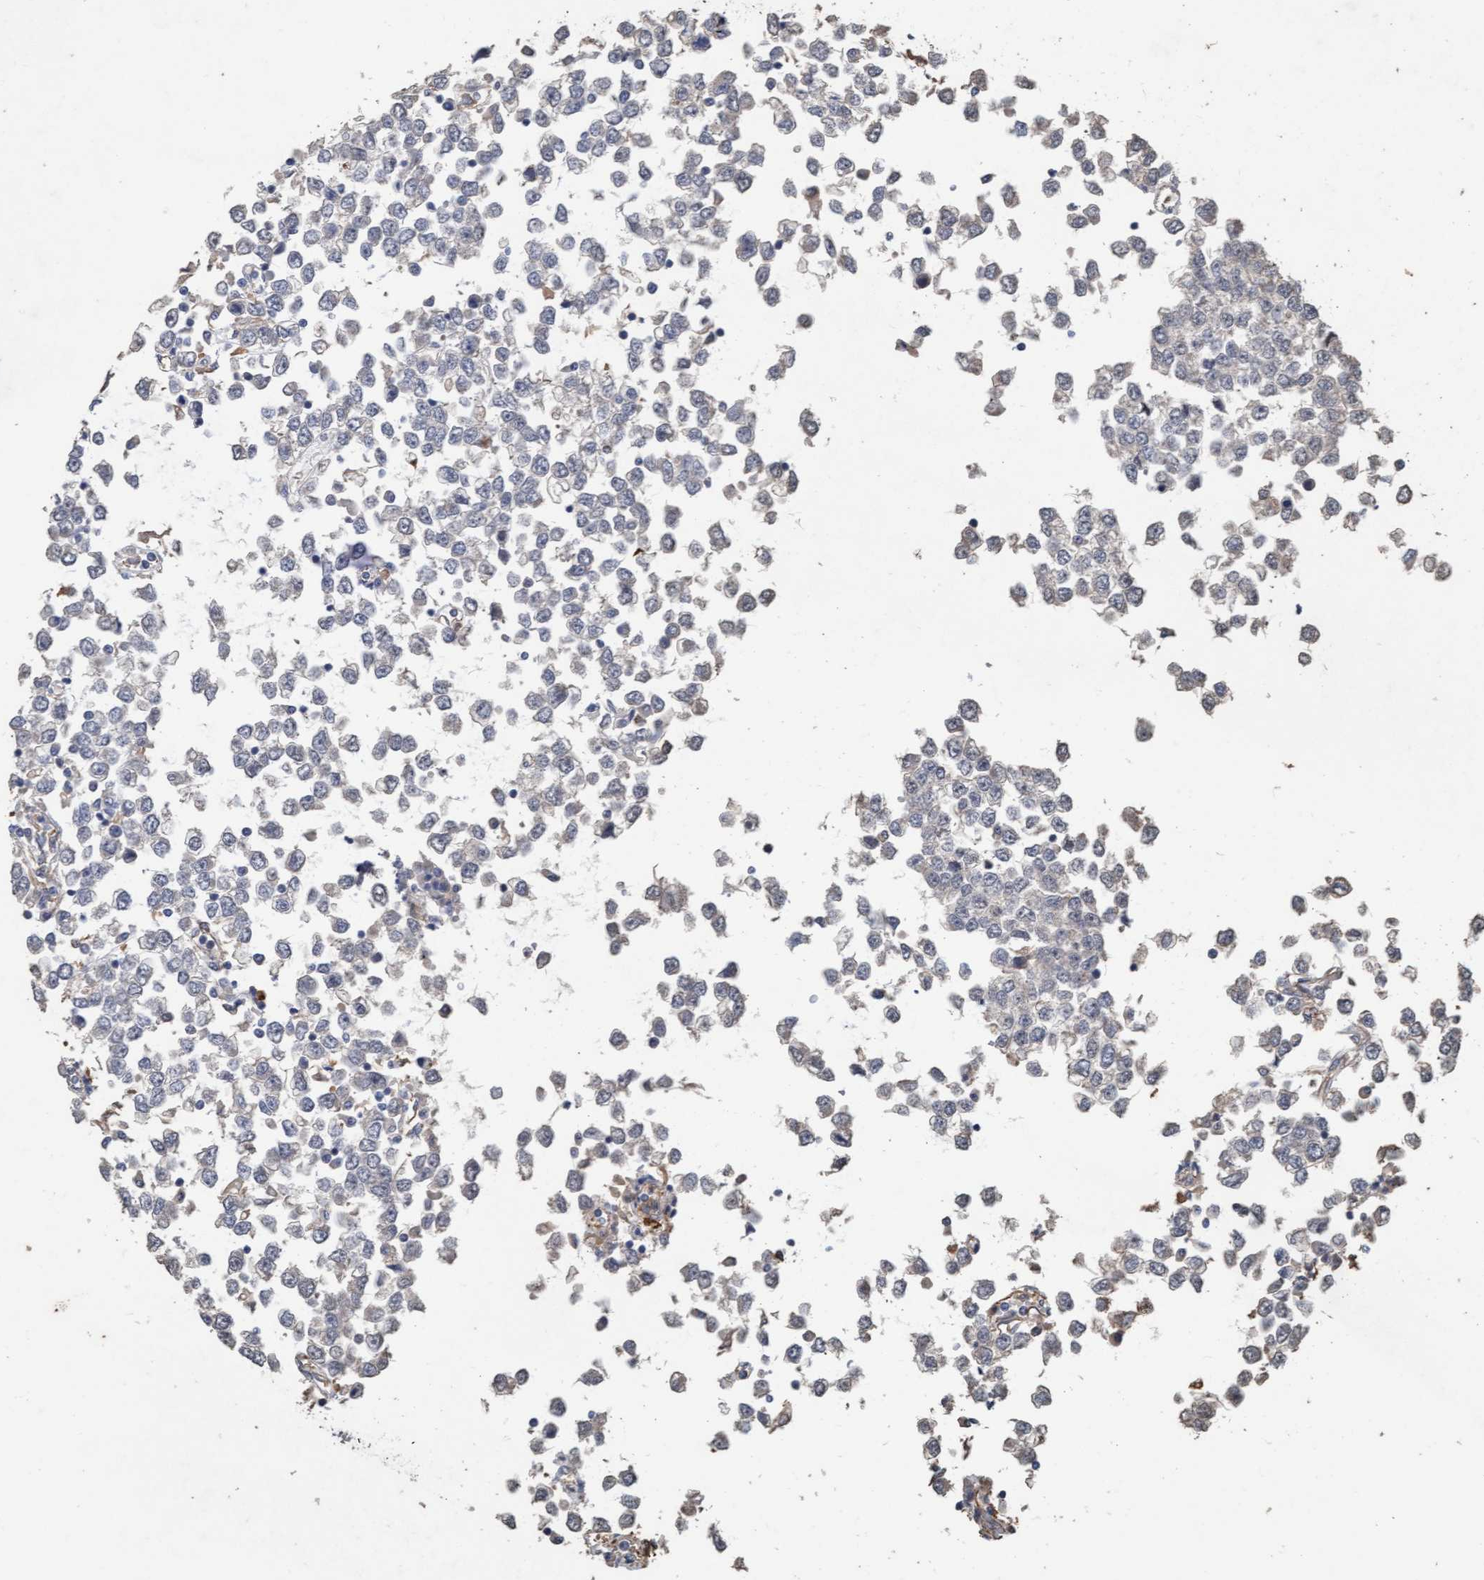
{"staining": {"intensity": "negative", "quantity": "none", "location": "none"}, "tissue": "testis cancer", "cell_type": "Tumor cells", "image_type": "cancer", "snomed": [{"axis": "morphology", "description": "Seminoma, NOS"}, {"axis": "topography", "description": "Testis"}], "caption": "Immunohistochemistry of testis cancer shows no expression in tumor cells.", "gene": "LONRF1", "patient": {"sex": "male", "age": 65}}